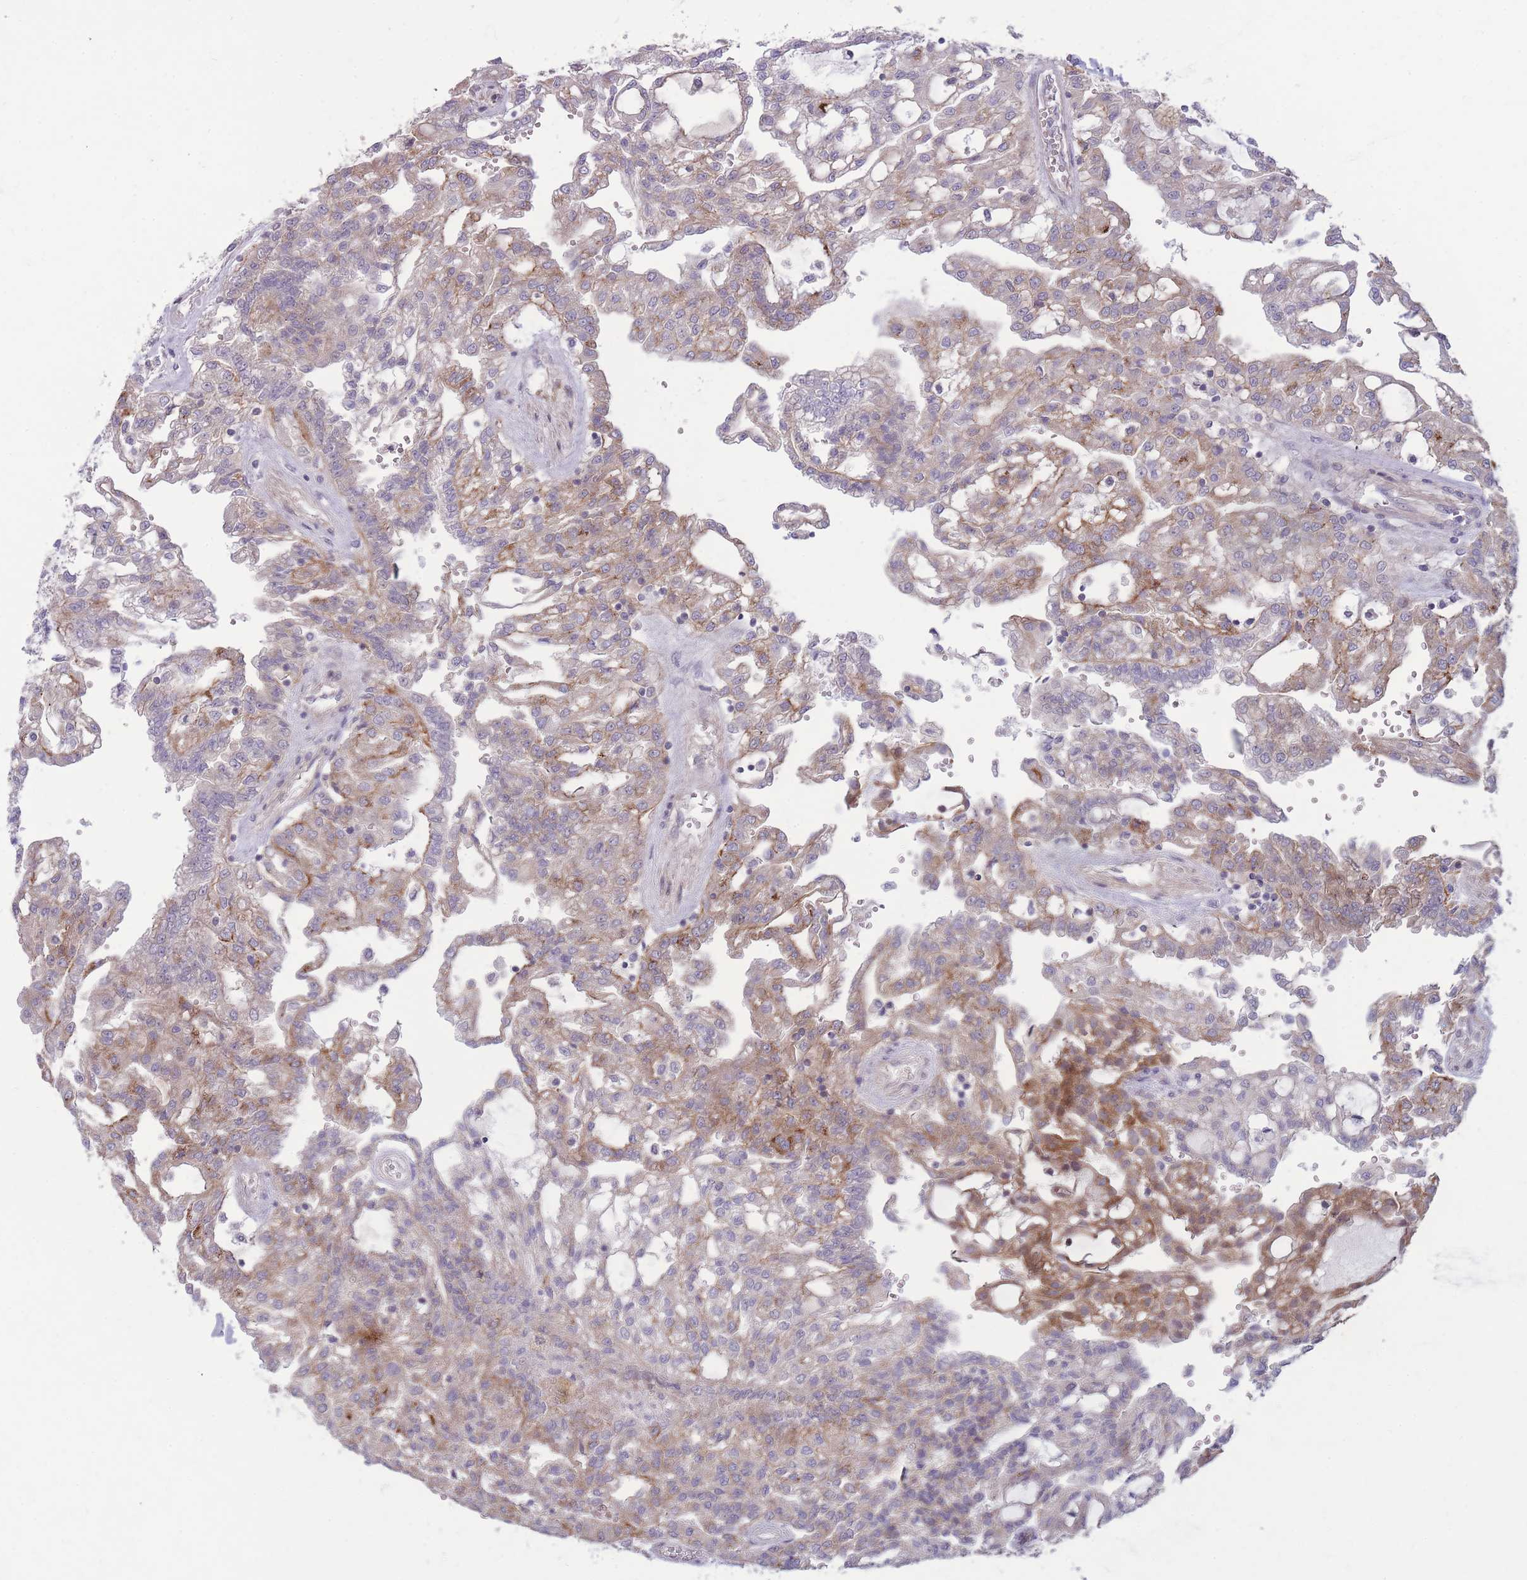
{"staining": {"intensity": "moderate", "quantity": "25%-75%", "location": "cytoplasmic/membranous"}, "tissue": "renal cancer", "cell_type": "Tumor cells", "image_type": "cancer", "snomed": [{"axis": "morphology", "description": "Adenocarcinoma, NOS"}, {"axis": "topography", "description": "Kidney"}], "caption": "Protein expression analysis of human adenocarcinoma (renal) reveals moderate cytoplasmic/membranous positivity in about 25%-75% of tumor cells.", "gene": "RIC8A", "patient": {"sex": "male", "age": 63}}